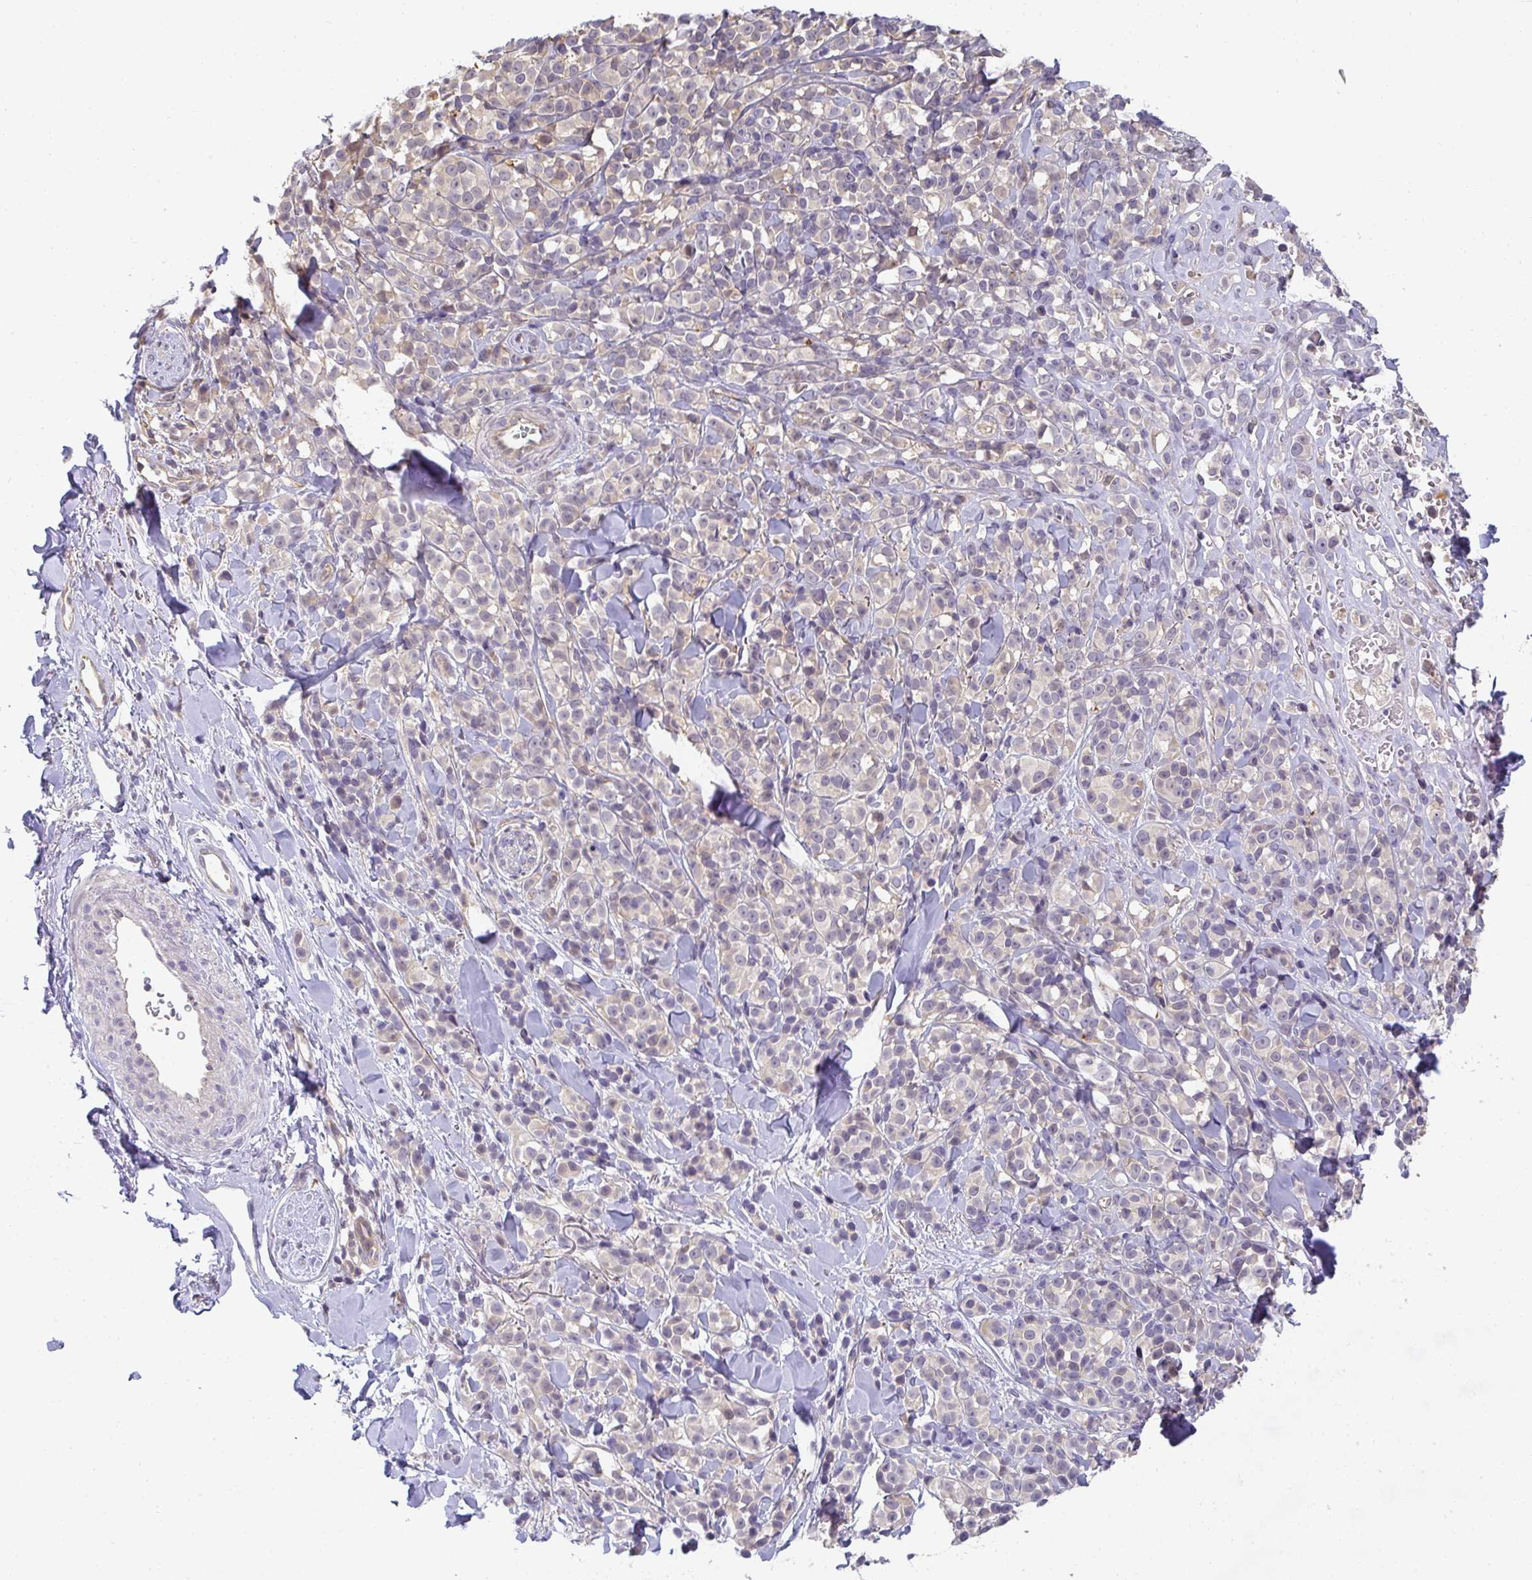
{"staining": {"intensity": "negative", "quantity": "none", "location": "none"}, "tissue": "melanoma", "cell_type": "Tumor cells", "image_type": "cancer", "snomed": [{"axis": "morphology", "description": "Malignant melanoma, NOS"}, {"axis": "topography", "description": "Skin"}], "caption": "The IHC photomicrograph has no significant staining in tumor cells of melanoma tissue.", "gene": "GSDMB", "patient": {"sex": "male", "age": 85}}